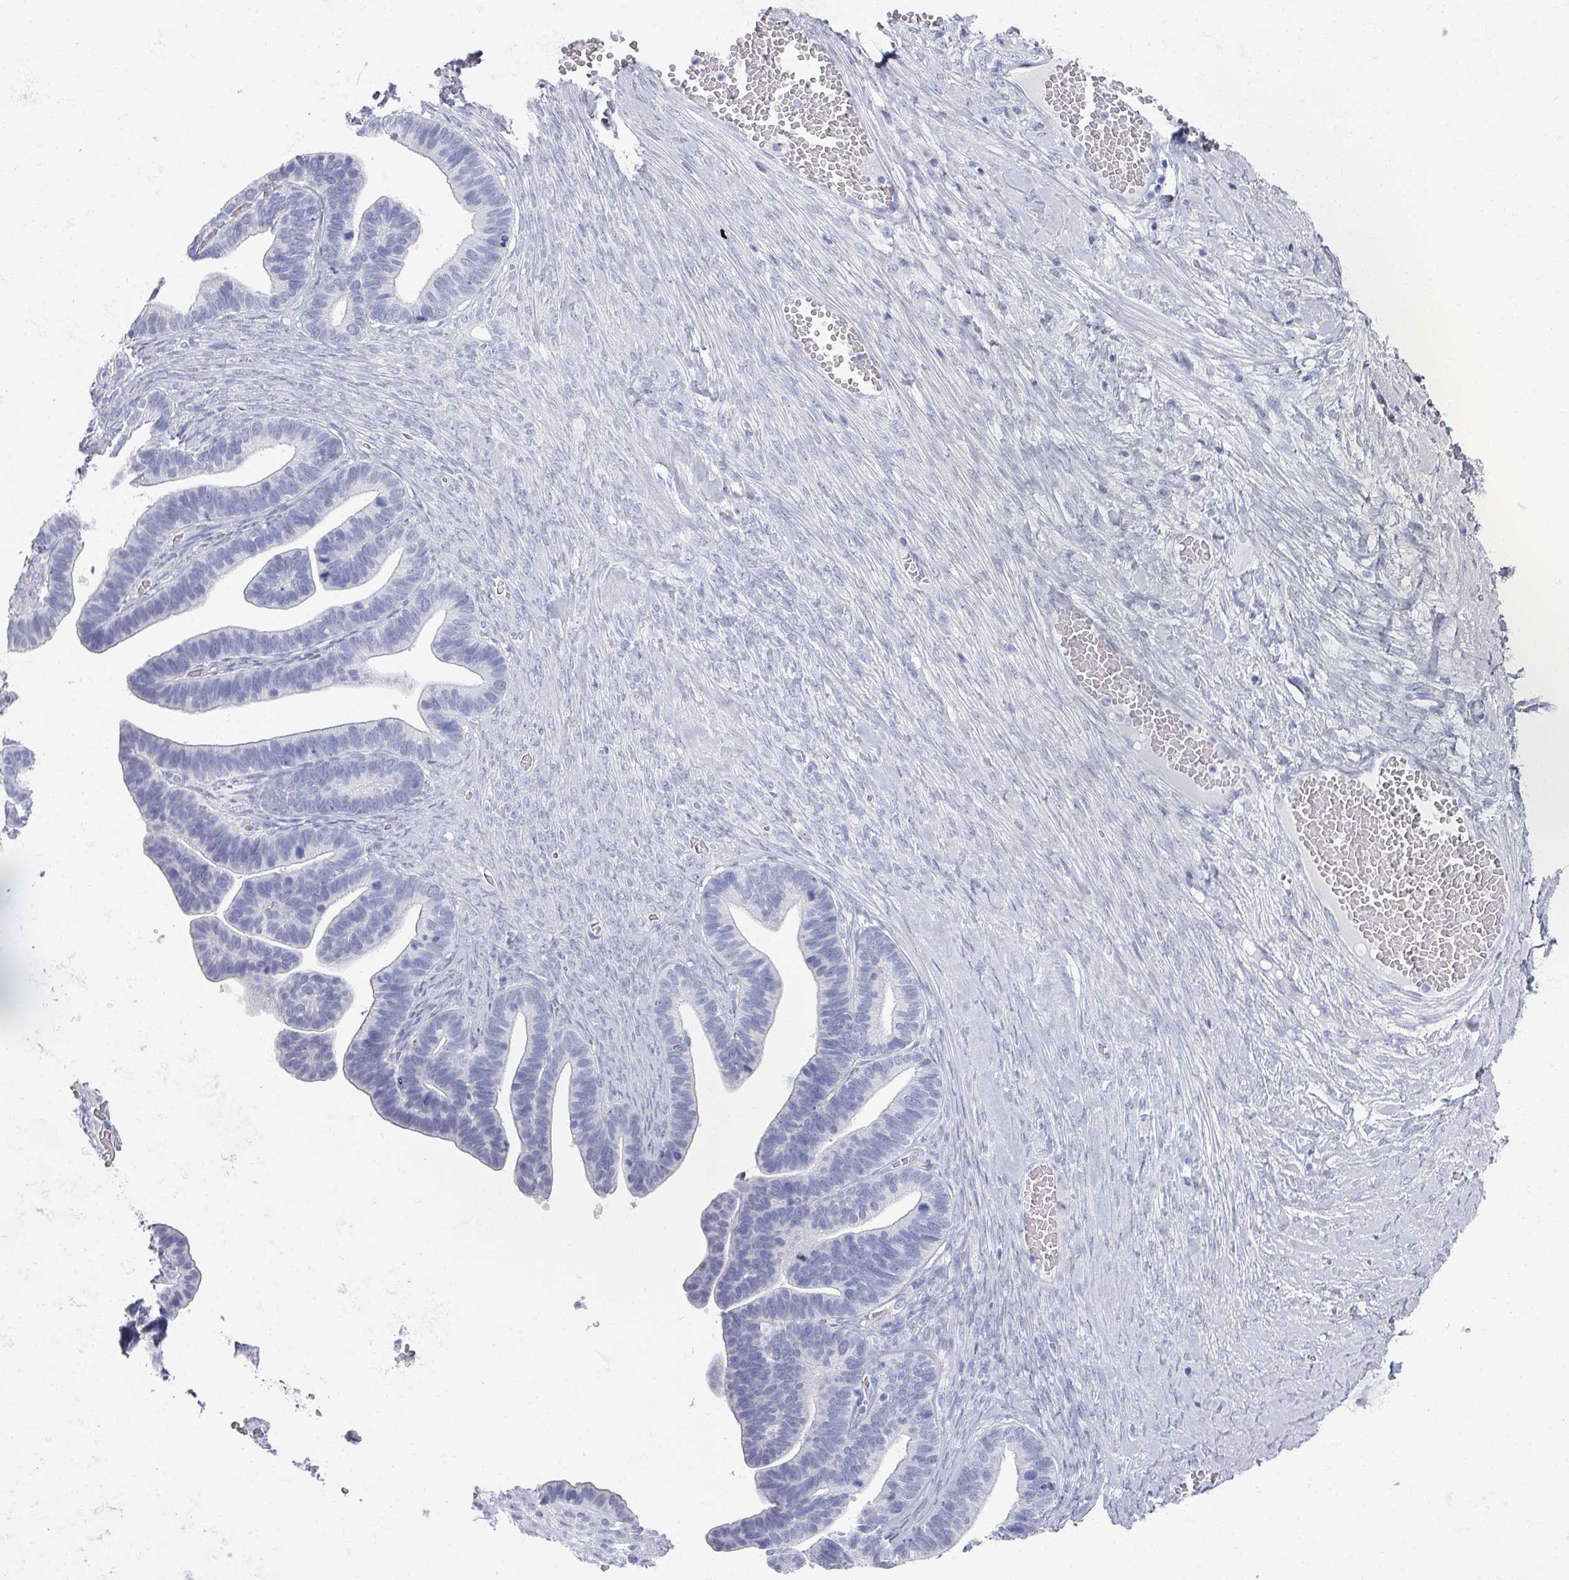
{"staining": {"intensity": "negative", "quantity": "none", "location": "none"}, "tissue": "ovarian cancer", "cell_type": "Tumor cells", "image_type": "cancer", "snomed": [{"axis": "morphology", "description": "Cystadenocarcinoma, serous, NOS"}, {"axis": "topography", "description": "Ovary"}], "caption": "Protein analysis of ovarian cancer (serous cystadenocarcinoma) exhibits no significant staining in tumor cells.", "gene": "OMG", "patient": {"sex": "female", "age": 56}}